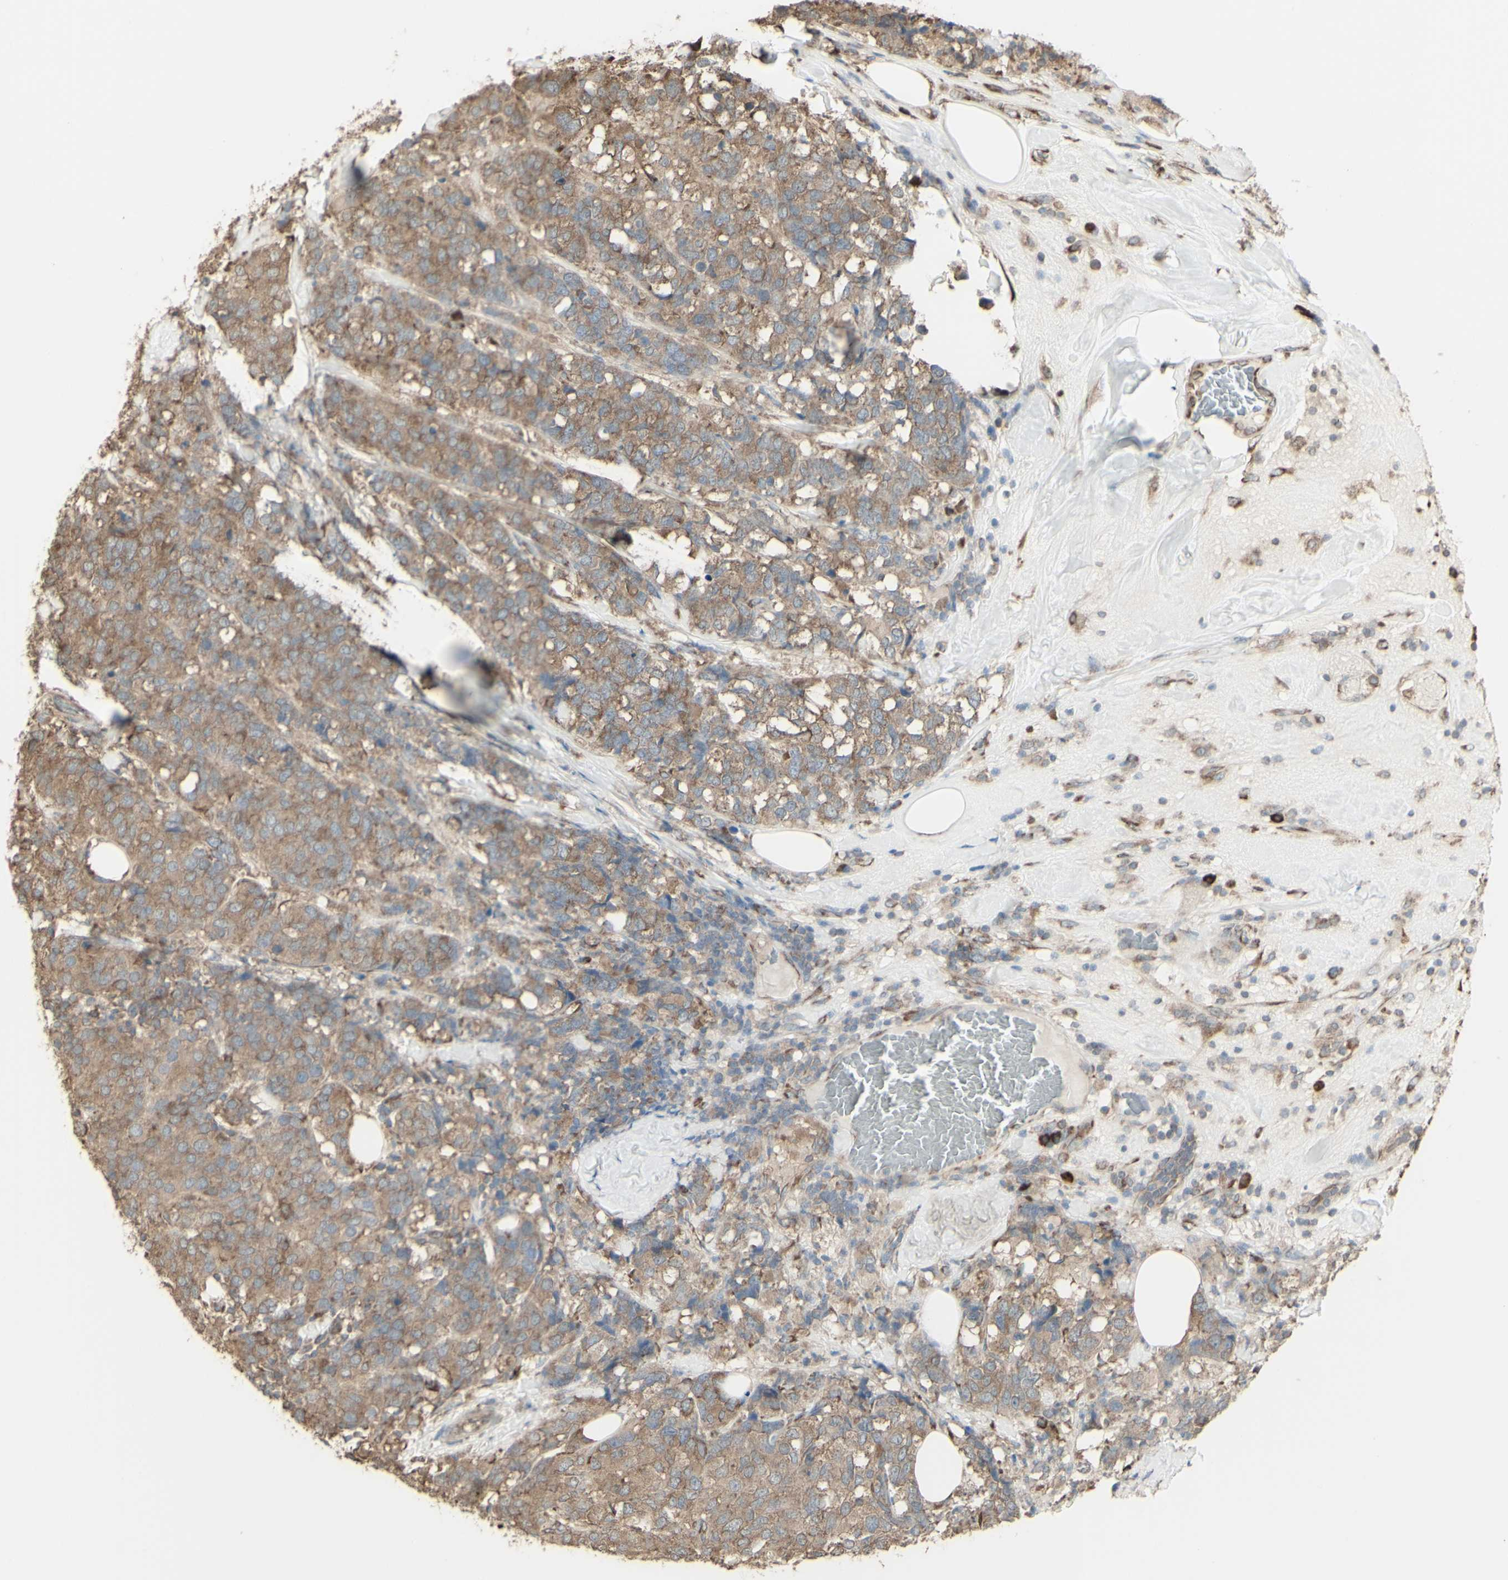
{"staining": {"intensity": "weak", "quantity": ">75%", "location": "cytoplasmic/membranous"}, "tissue": "breast cancer", "cell_type": "Tumor cells", "image_type": "cancer", "snomed": [{"axis": "morphology", "description": "Lobular carcinoma"}, {"axis": "topography", "description": "Breast"}], "caption": "This photomicrograph reveals IHC staining of human breast cancer, with low weak cytoplasmic/membranous staining in about >75% of tumor cells.", "gene": "EEF1B2", "patient": {"sex": "female", "age": 59}}